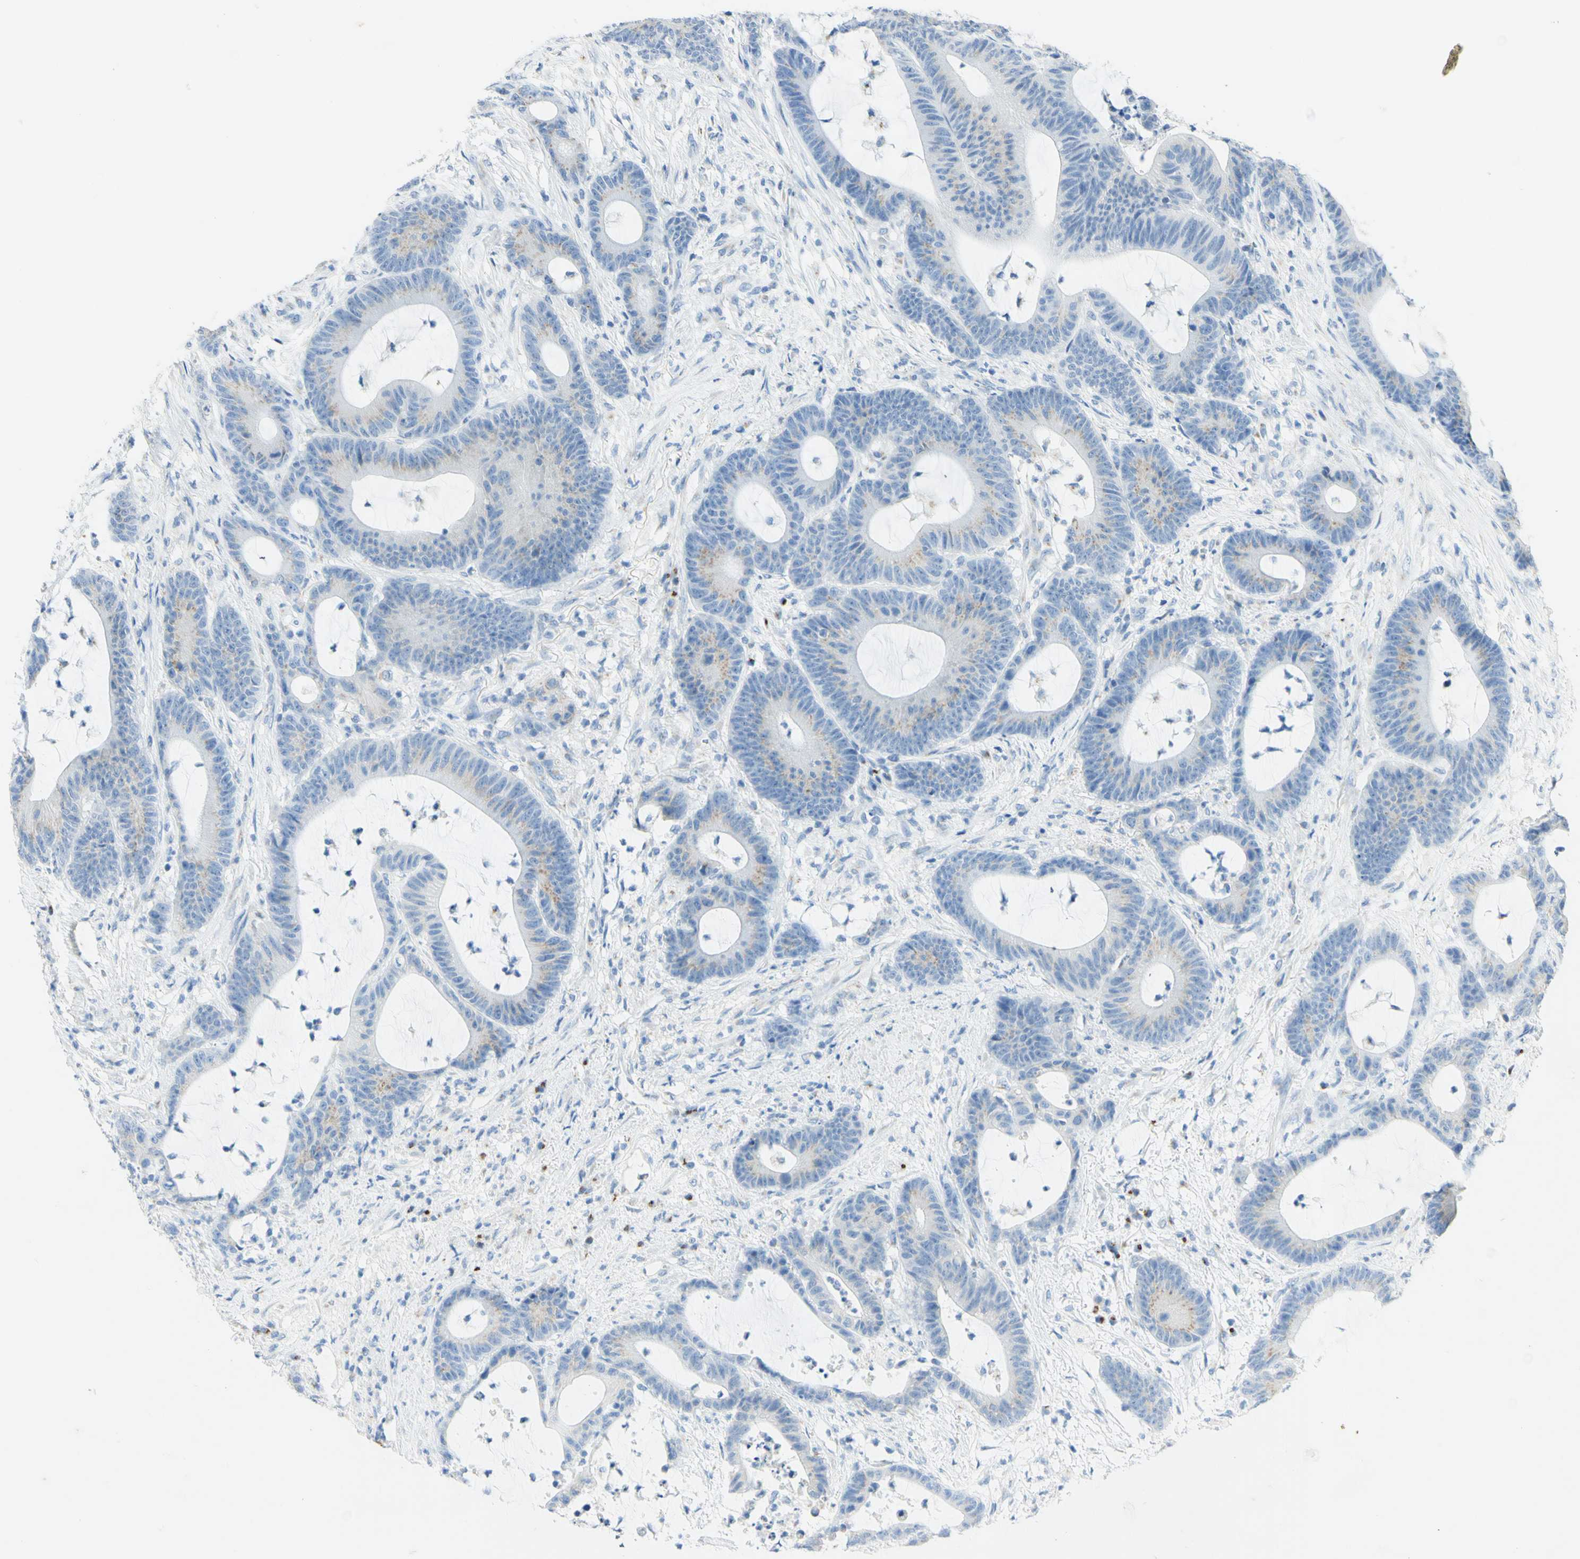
{"staining": {"intensity": "weak", "quantity": ">75%", "location": "cytoplasmic/membranous"}, "tissue": "colorectal cancer", "cell_type": "Tumor cells", "image_type": "cancer", "snomed": [{"axis": "morphology", "description": "Adenocarcinoma, NOS"}, {"axis": "topography", "description": "Colon"}], "caption": "IHC of colorectal cancer (adenocarcinoma) displays low levels of weak cytoplasmic/membranous expression in approximately >75% of tumor cells. (Brightfield microscopy of DAB IHC at high magnification).", "gene": "MANEA", "patient": {"sex": "female", "age": 84}}